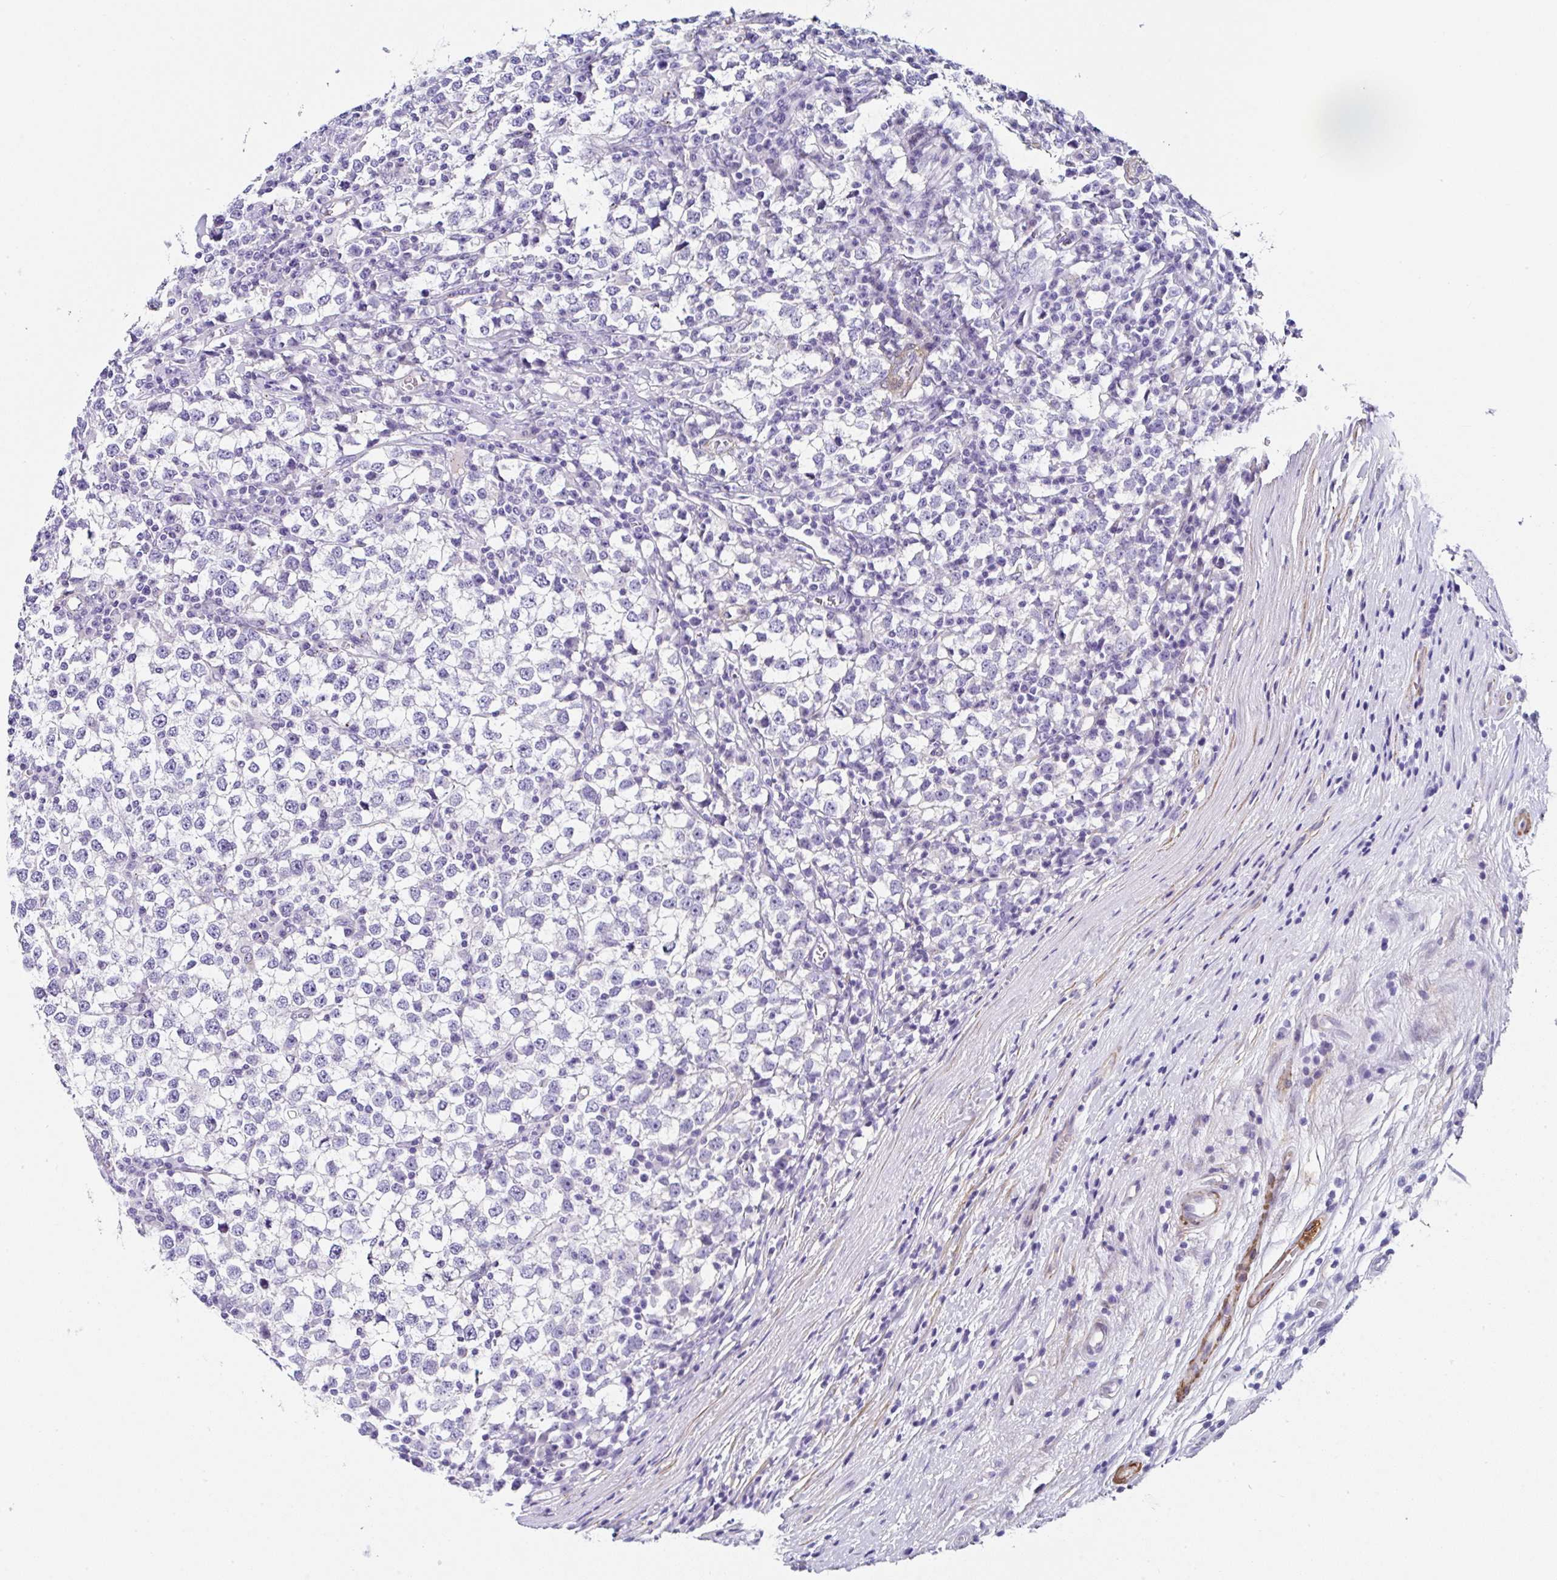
{"staining": {"intensity": "negative", "quantity": "none", "location": "none"}, "tissue": "testis cancer", "cell_type": "Tumor cells", "image_type": "cancer", "snomed": [{"axis": "morphology", "description": "Seminoma, NOS"}, {"axis": "topography", "description": "Testis"}], "caption": "The immunohistochemistry (IHC) micrograph has no significant staining in tumor cells of testis seminoma tissue.", "gene": "PPFIA4", "patient": {"sex": "male", "age": 65}}